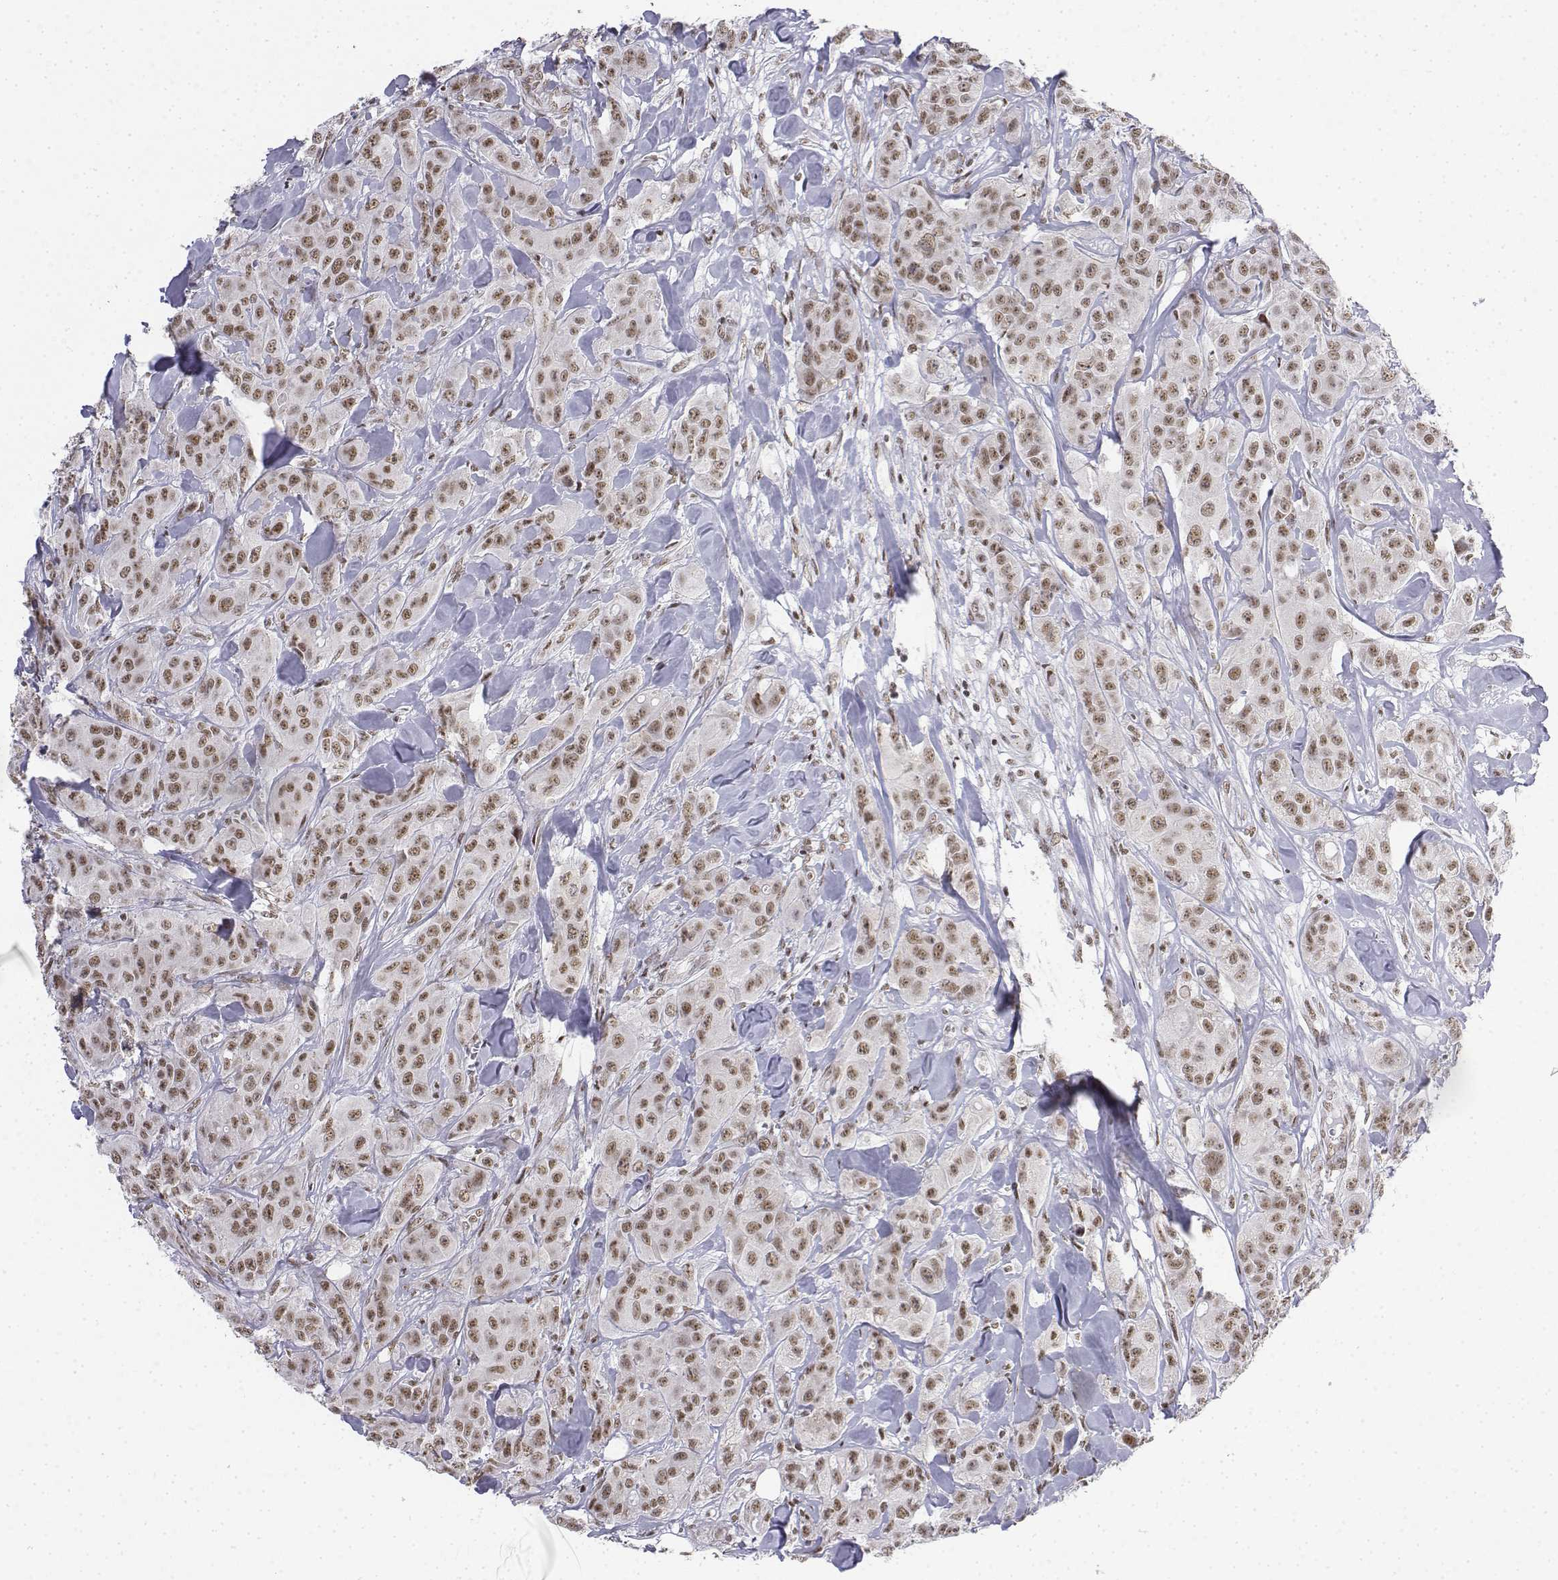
{"staining": {"intensity": "moderate", "quantity": ">75%", "location": "nuclear"}, "tissue": "breast cancer", "cell_type": "Tumor cells", "image_type": "cancer", "snomed": [{"axis": "morphology", "description": "Duct carcinoma"}, {"axis": "topography", "description": "Breast"}], "caption": "Brown immunohistochemical staining in breast invasive ductal carcinoma exhibits moderate nuclear expression in about >75% of tumor cells. (IHC, brightfield microscopy, high magnification).", "gene": "SETD1A", "patient": {"sex": "female", "age": 43}}